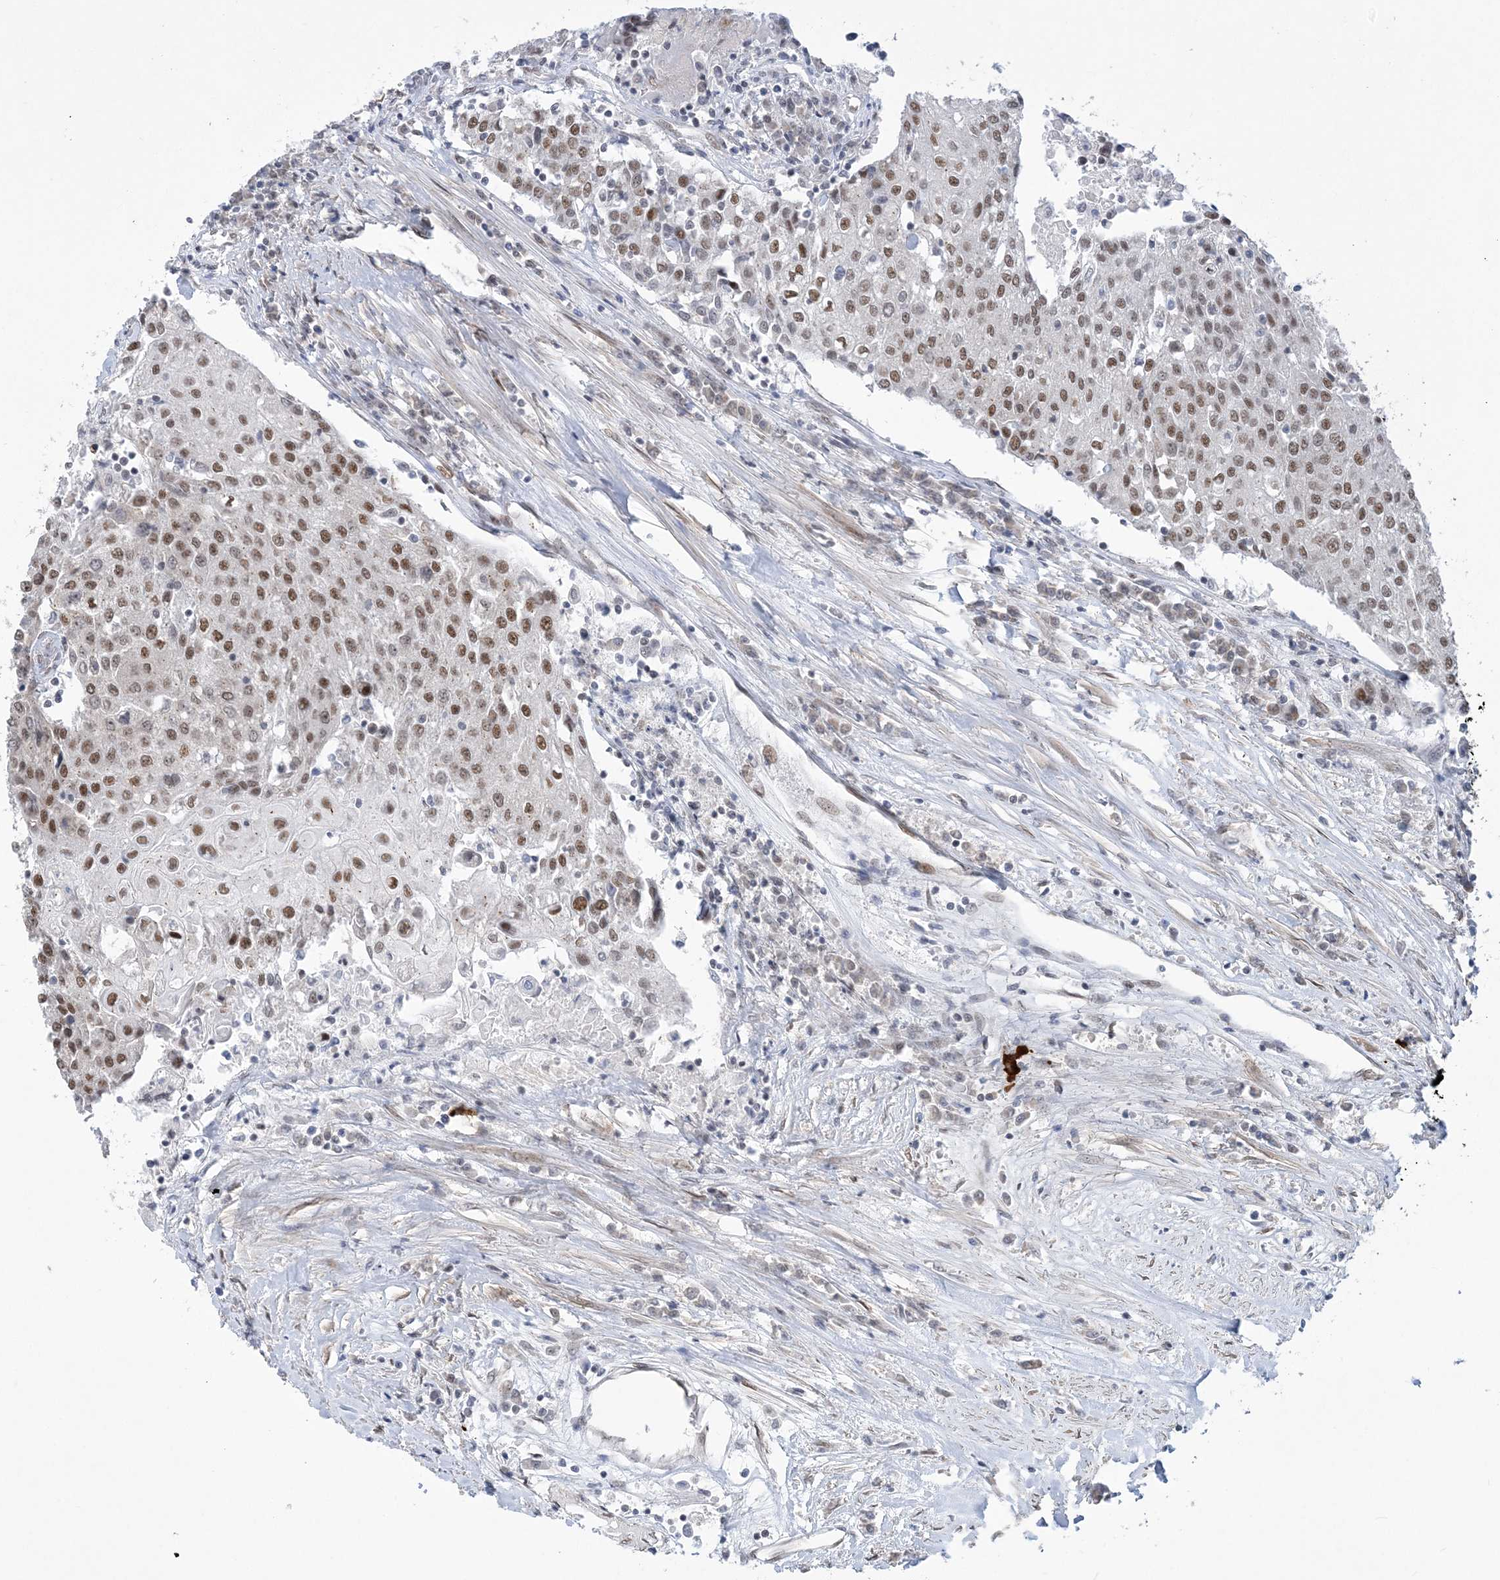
{"staining": {"intensity": "moderate", "quantity": ">75%", "location": "nuclear"}, "tissue": "urothelial cancer", "cell_type": "Tumor cells", "image_type": "cancer", "snomed": [{"axis": "morphology", "description": "Urothelial carcinoma, High grade"}, {"axis": "topography", "description": "Urinary bladder"}], "caption": "This micrograph reveals immunohistochemistry (IHC) staining of human high-grade urothelial carcinoma, with medium moderate nuclear positivity in about >75% of tumor cells.", "gene": "WAC", "patient": {"sex": "female", "age": 85}}